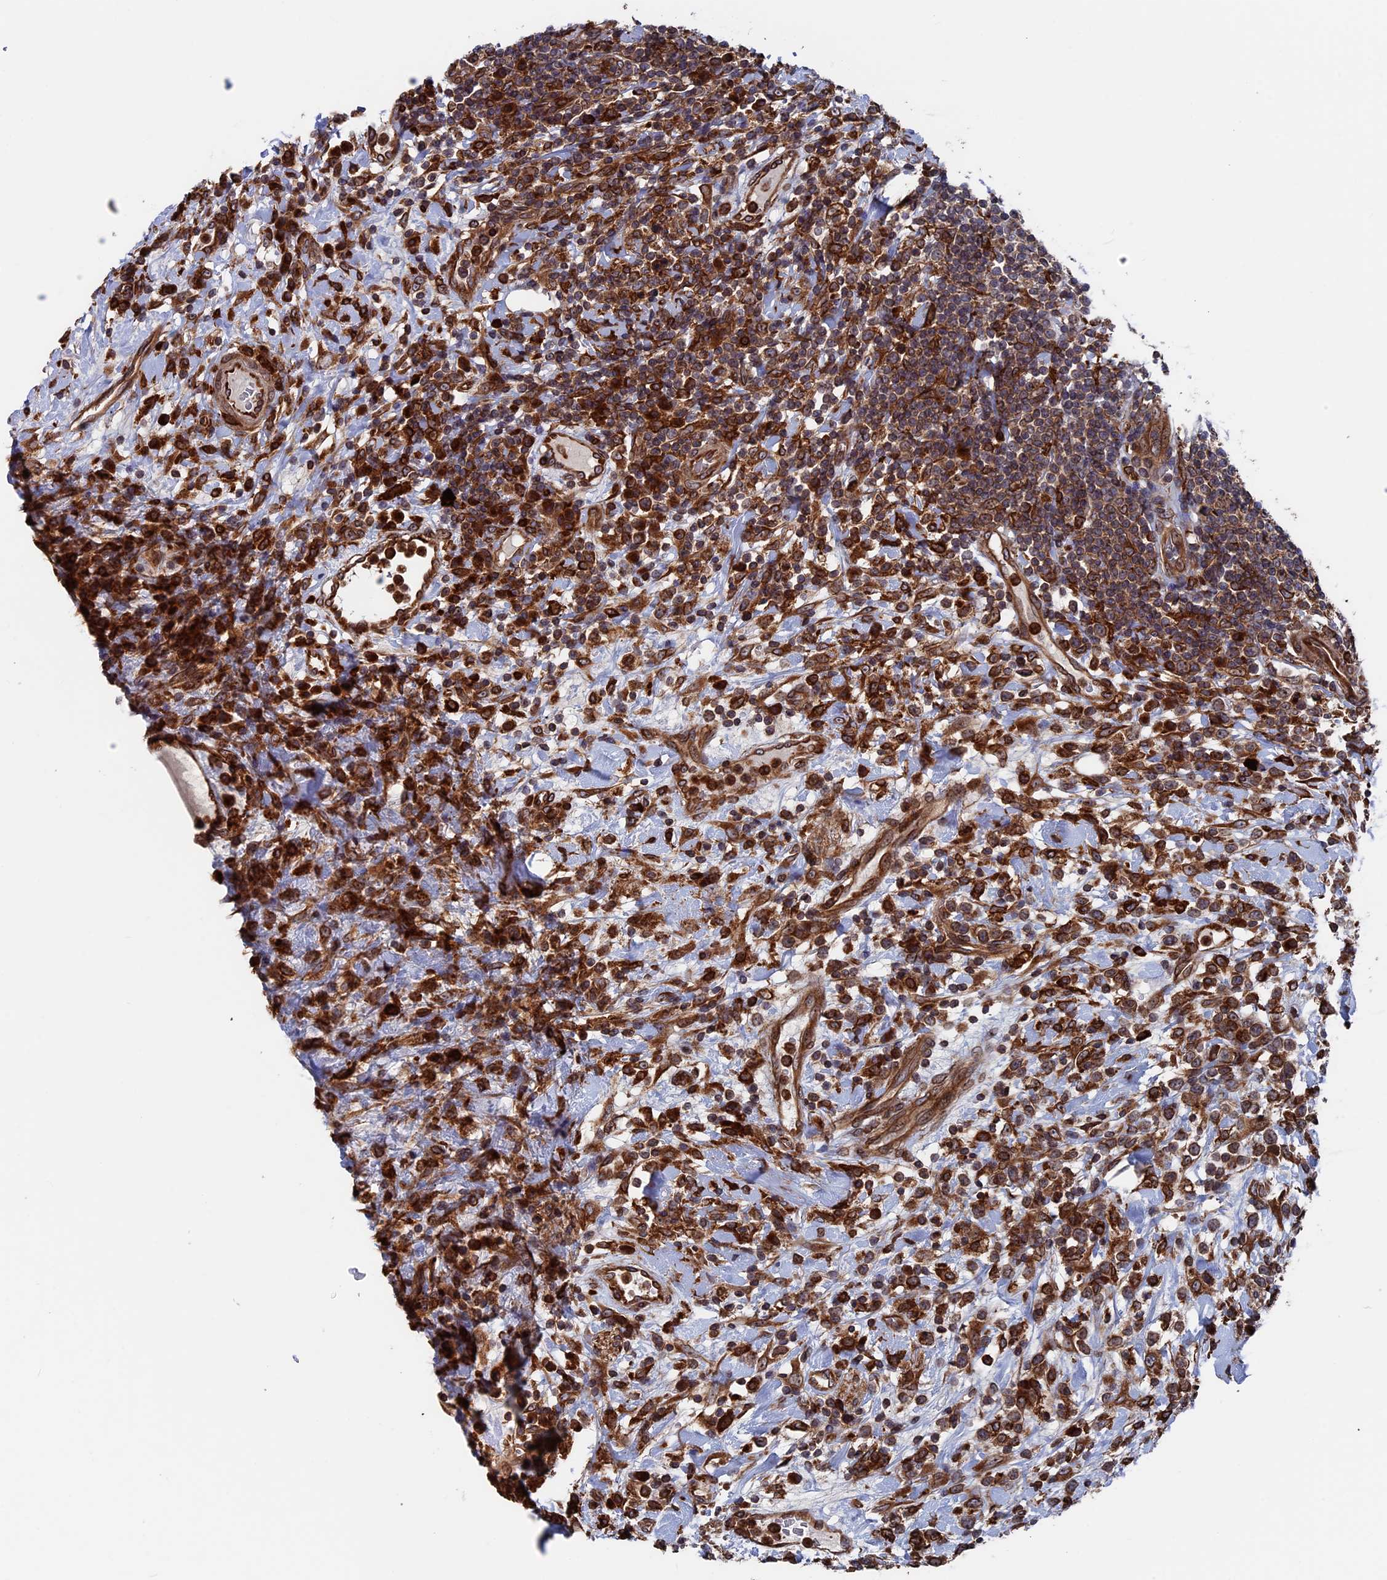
{"staining": {"intensity": "strong", "quantity": ">75%", "location": "cytoplasmic/membranous"}, "tissue": "lymphoma", "cell_type": "Tumor cells", "image_type": "cancer", "snomed": [{"axis": "morphology", "description": "Malignant lymphoma, non-Hodgkin's type, High grade"}, {"axis": "topography", "description": "Colon"}], "caption": "This photomicrograph reveals lymphoma stained with IHC to label a protein in brown. The cytoplasmic/membranous of tumor cells show strong positivity for the protein. Nuclei are counter-stained blue.", "gene": "RPUSD1", "patient": {"sex": "female", "age": 53}}